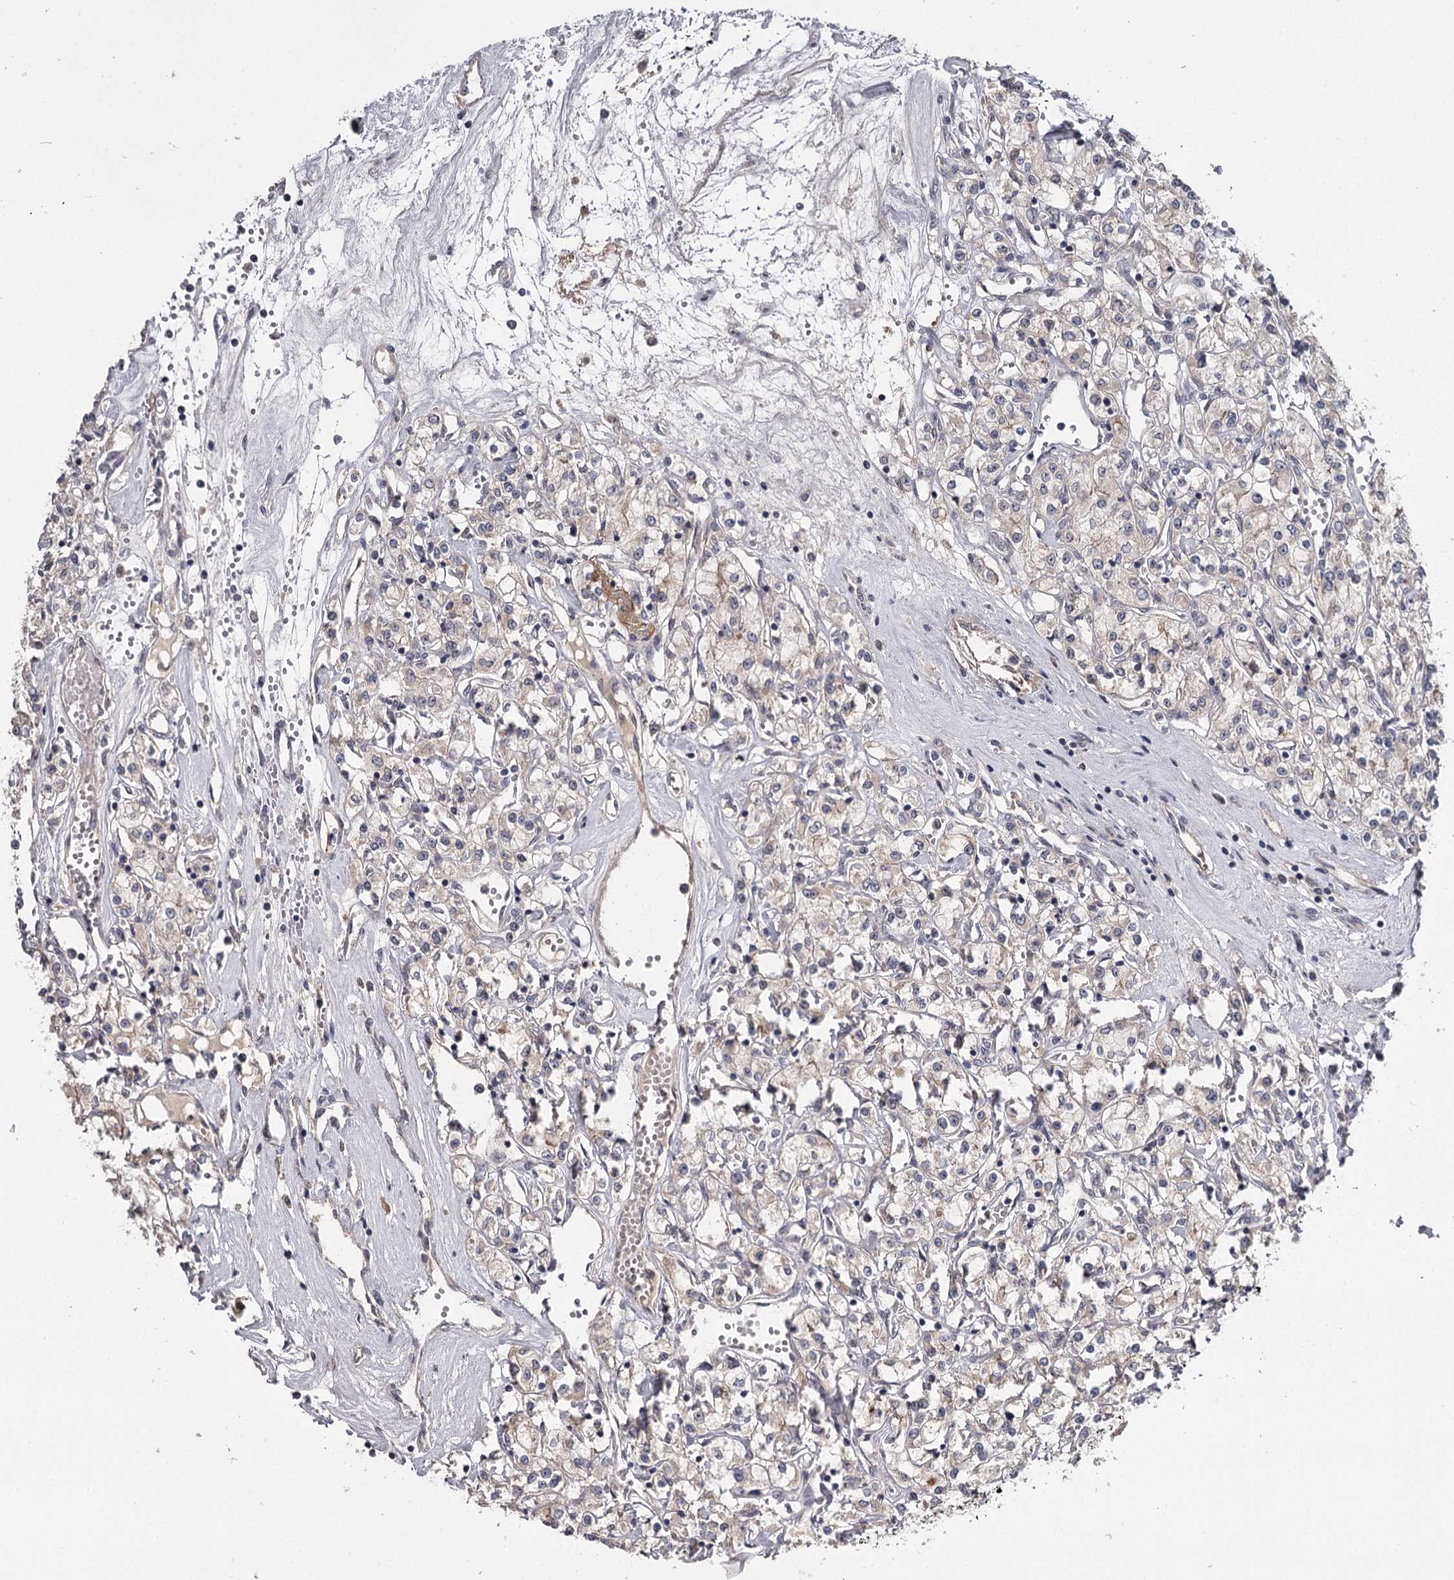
{"staining": {"intensity": "weak", "quantity": "25%-75%", "location": "cytoplasmic/membranous"}, "tissue": "renal cancer", "cell_type": "Tumor cells", "image_type": "cancer", "snomed": [{"axis": "morphology", "description": "Adenocarcinoma, NOS"}, {"axis": "topography", "description": "Kidney"}], "caption": "Human renal adenocarcinoma stained with a brown dye reveals weak cytoplasmic/membranous positive expression in about 25%-75% of tumor cells.", "gene": "CWF19L2", "patient": {"sex": "female", "age": 59}}